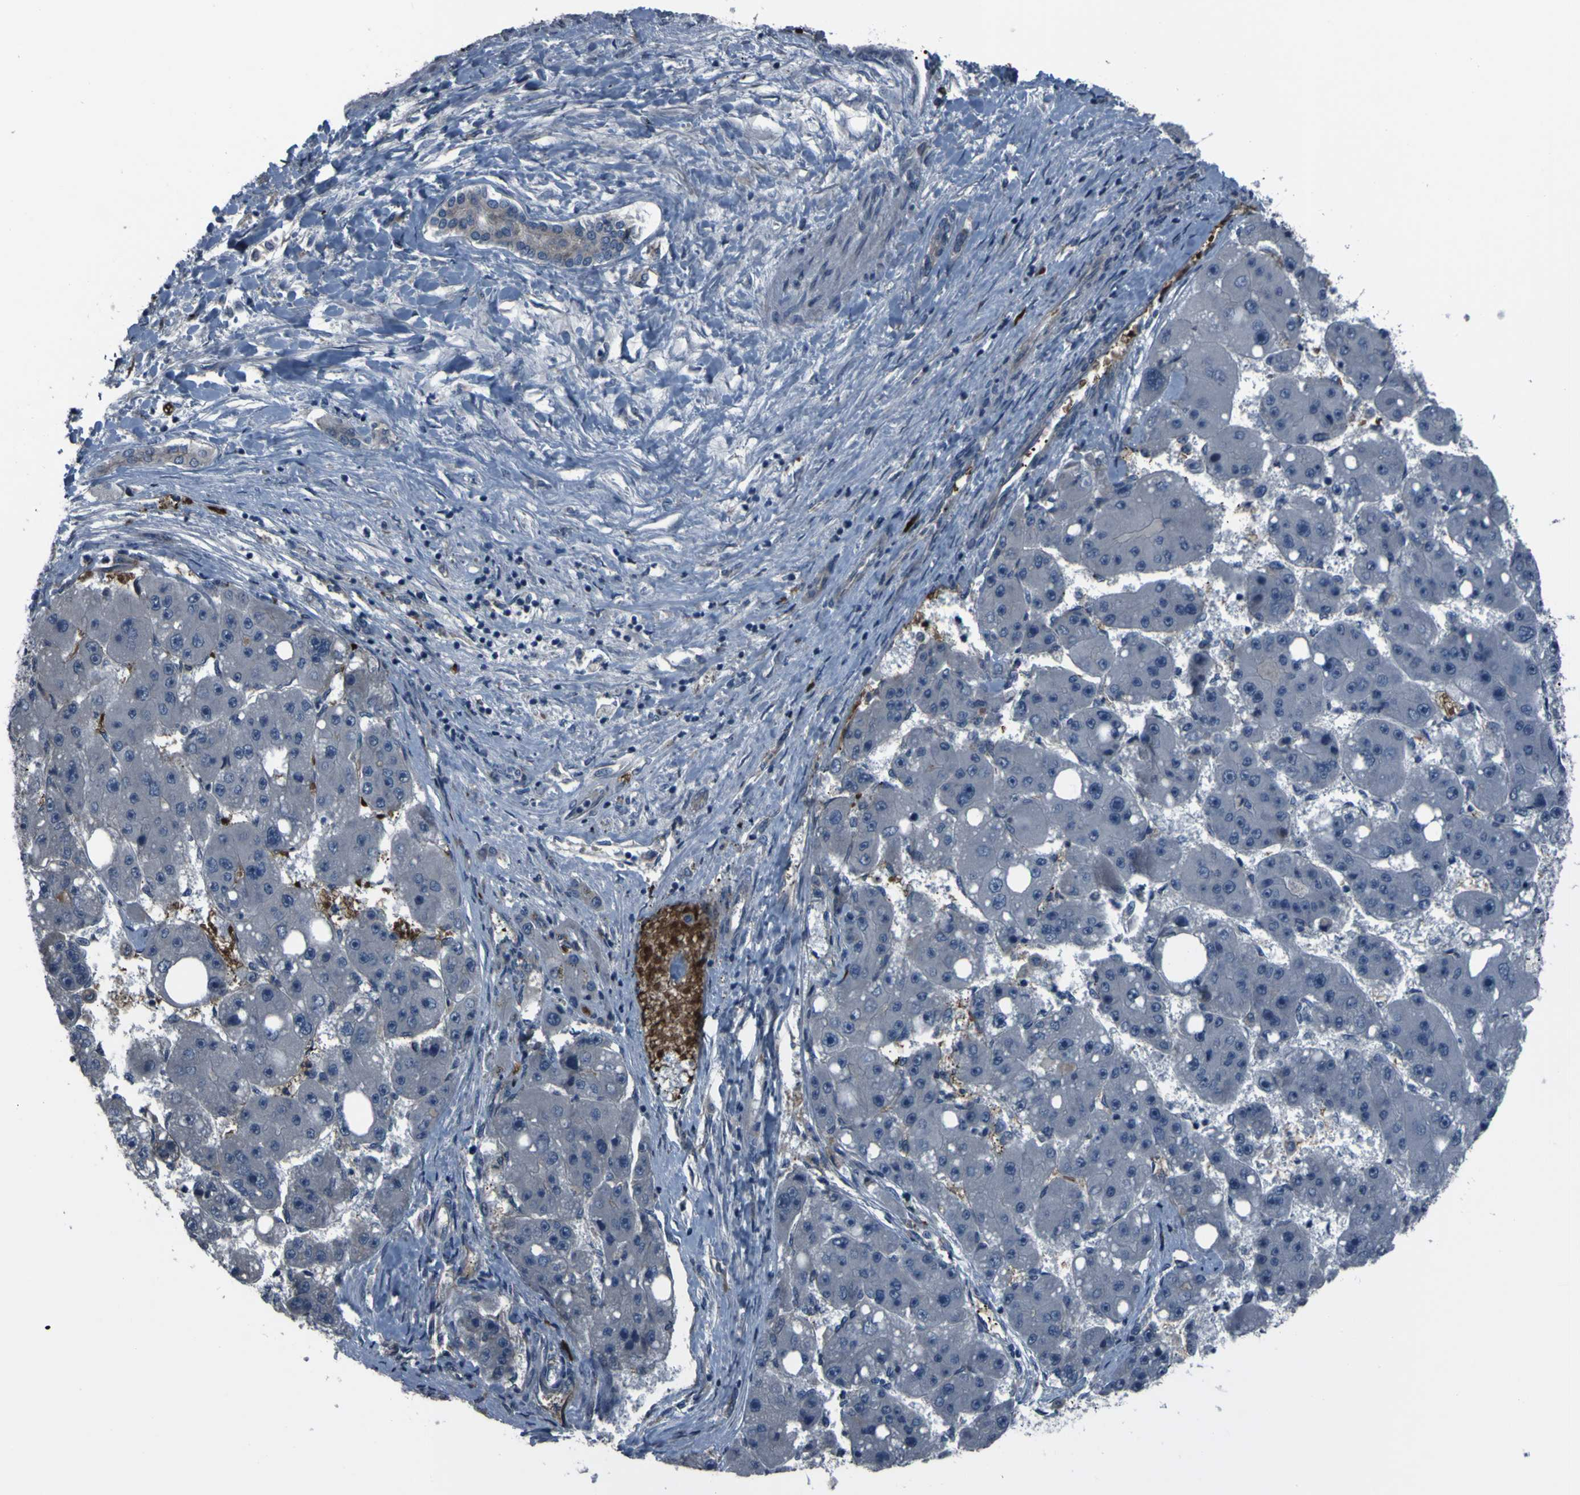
{"staining": {"intensity": "negative", "quantity": "none", "location": "none"}, "tissue": "liver cancer", "cell_type": "Tumor cells", "image_type": "cancer", "snomed": [{"axis": "morphology", "description": "Carcinoma, Hepatocellular, NOS"}, {"axis": "topography", "description": "Liver"}], "caption": "This is an immunohistochemistry histopathology image of human hepatocellular carcinoma (liver). There is no positivity in tumor cells.", "gene": "GRAMD1A", "patient": {"sex": "female", "age": 61}}